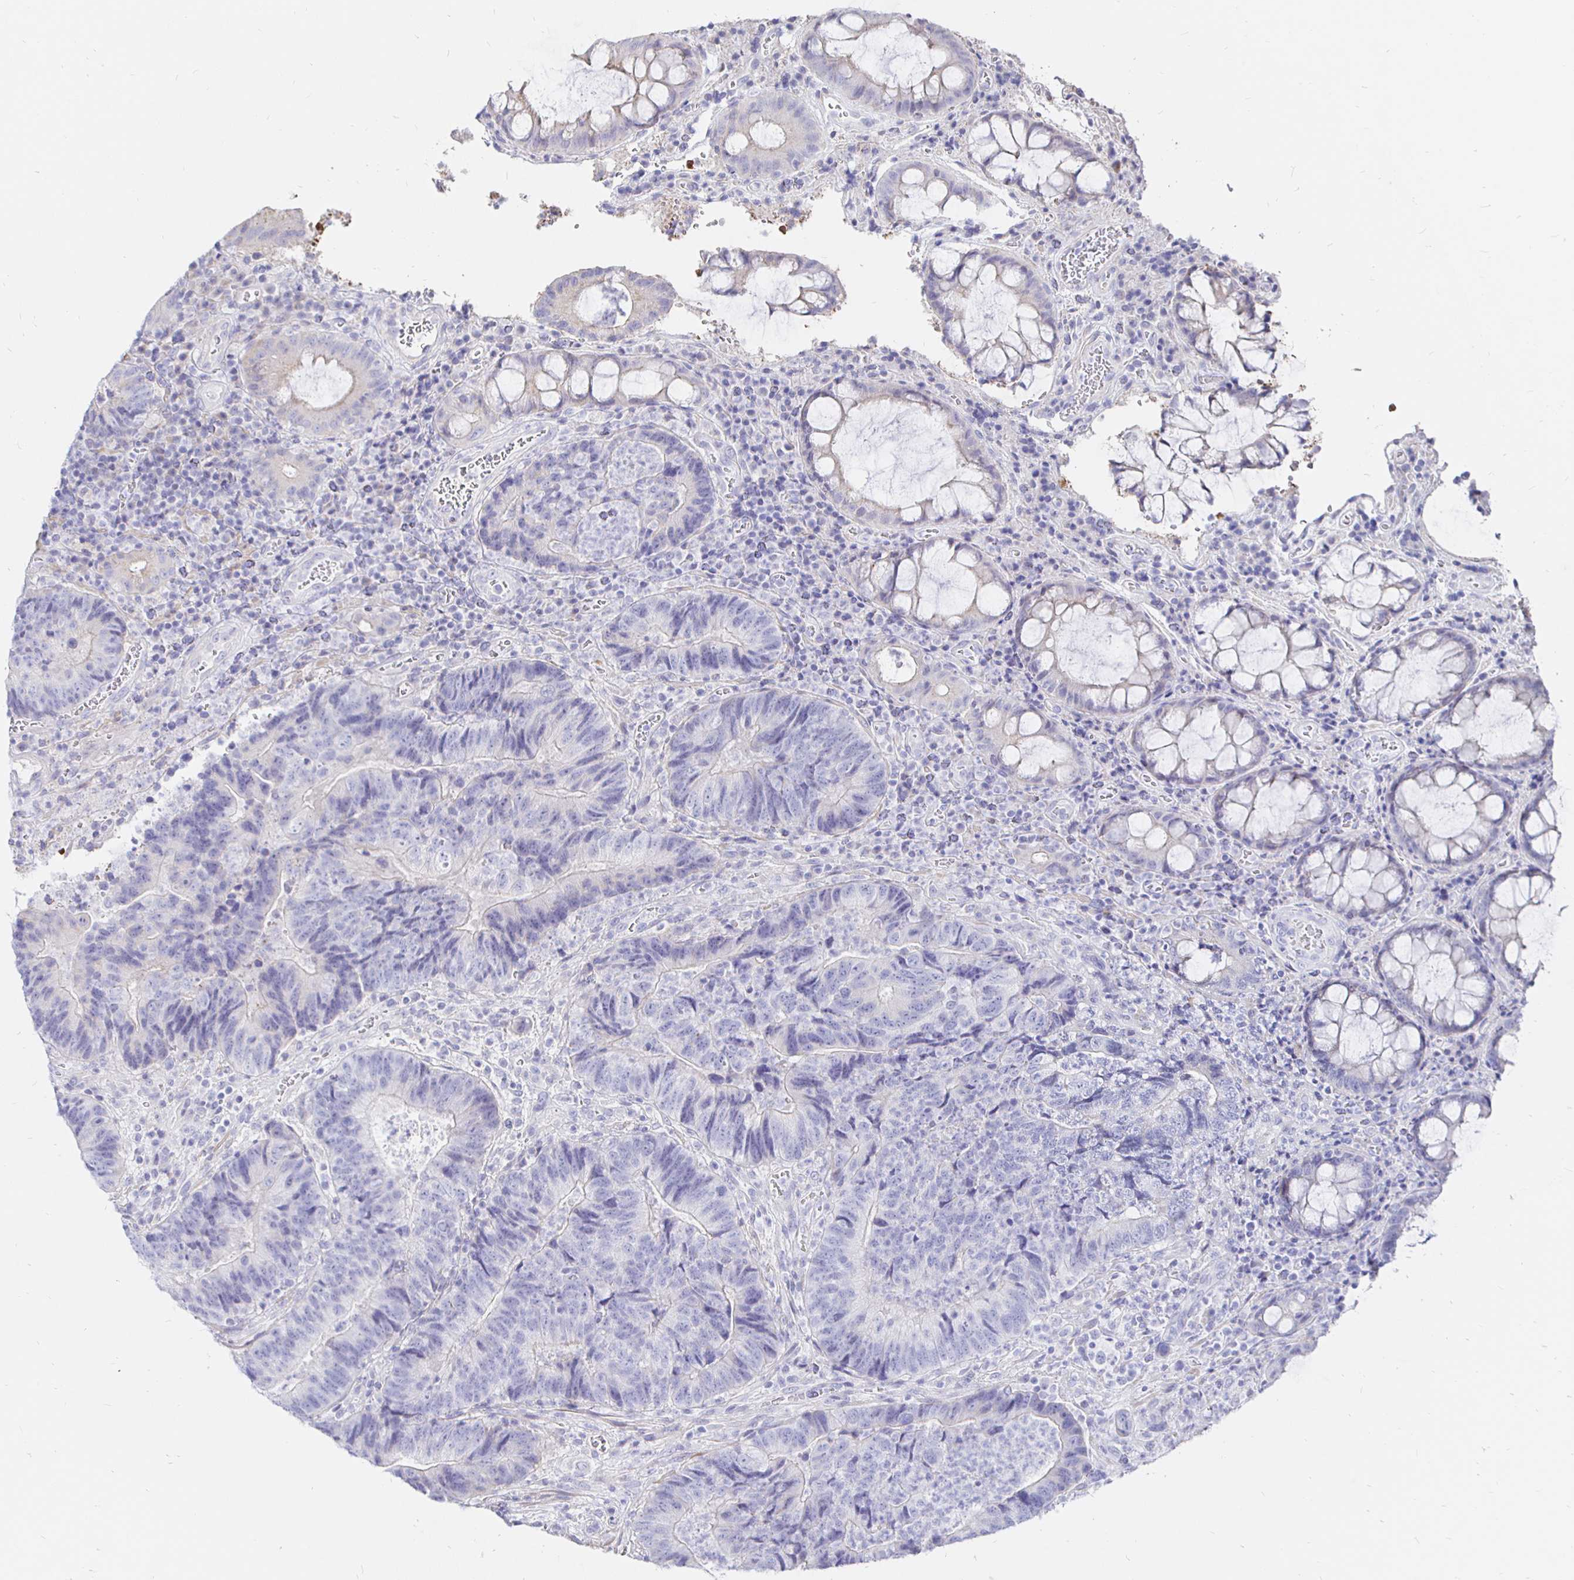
{"staining": {"intensity": "negative", "quantity": "none", "location": "none"}, "tissue": "colorectal cancer", "cell_type": "Tumor cells", "image_type": "cancer", "snomed": [{"axis": "morphology", "description": "Normal tissue, NOS"}, {"axis": "morphology", "description": "Adenocarcinoma, NOS"}, {"axis": "topography", "description": "Colon"}], "caption": "Tumor cells show no significant expression in adenocarcinoma (colorectal). Brightfield microscopy of immunohistochemistry stained with DAB (brown) and hematoxylin (blue), captured at high magnification.", "gene": "NECAB1", "patient": {"sex": "female", "age": 48}}